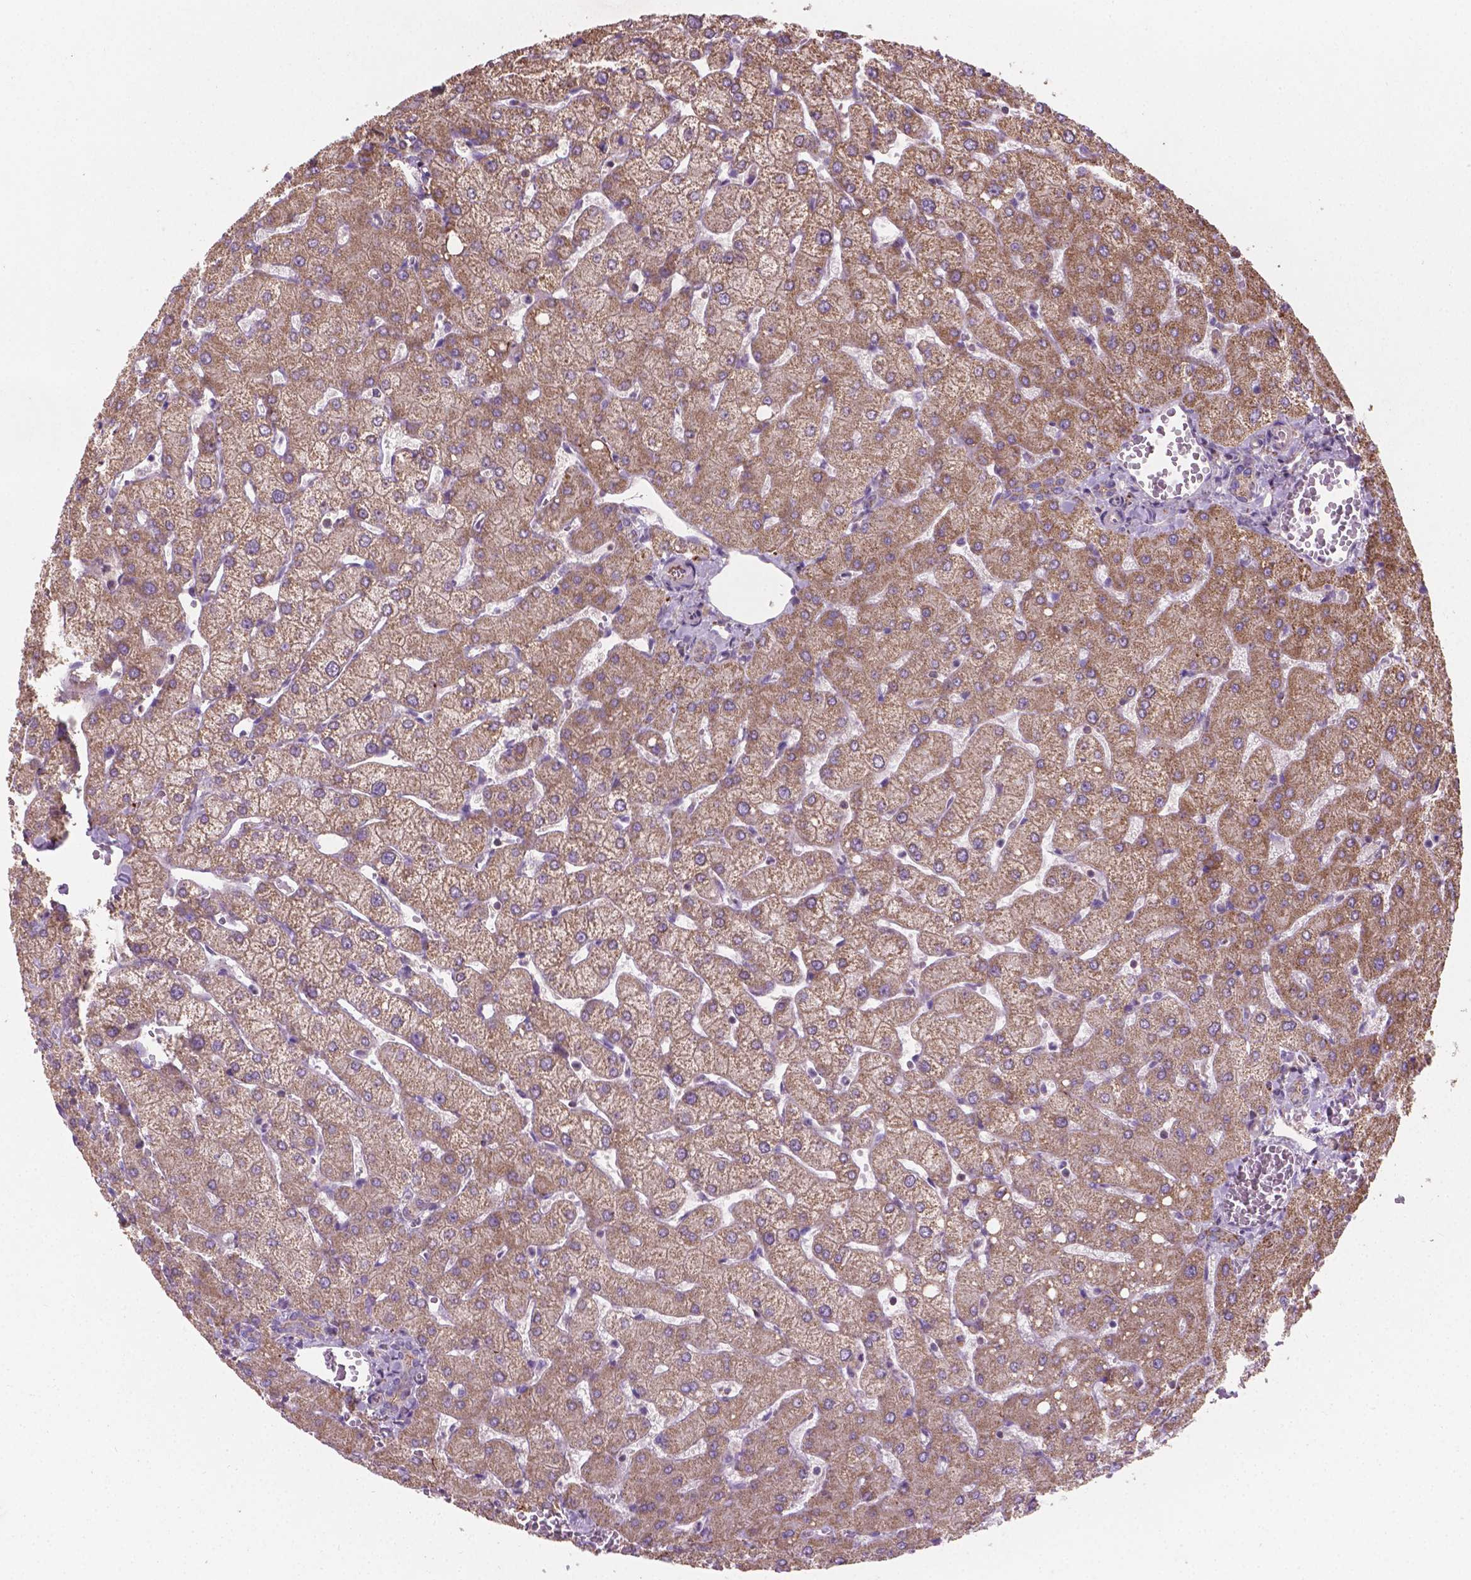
{"staining": {"intensity": "weak", "quantity": "25%-75%", "location": "cytoplasmic/membranous"}, "tissue": "liver", "cell_type": "Cholangiocytes", "image_type": "normal", "snomed": [{"axis": "morphology", "description": "Normal tissue, NOS"}, {"axis": "topography", "description": "Liver"}], "caption": "Brown immunohistochemical staining in unremarkable liver shows weak cytoplasmic/membranous positivity in about 25%-75% of cholangiocytes.", "gene": "TCAF1", "patient": {"sex": "female", "age": 54}}